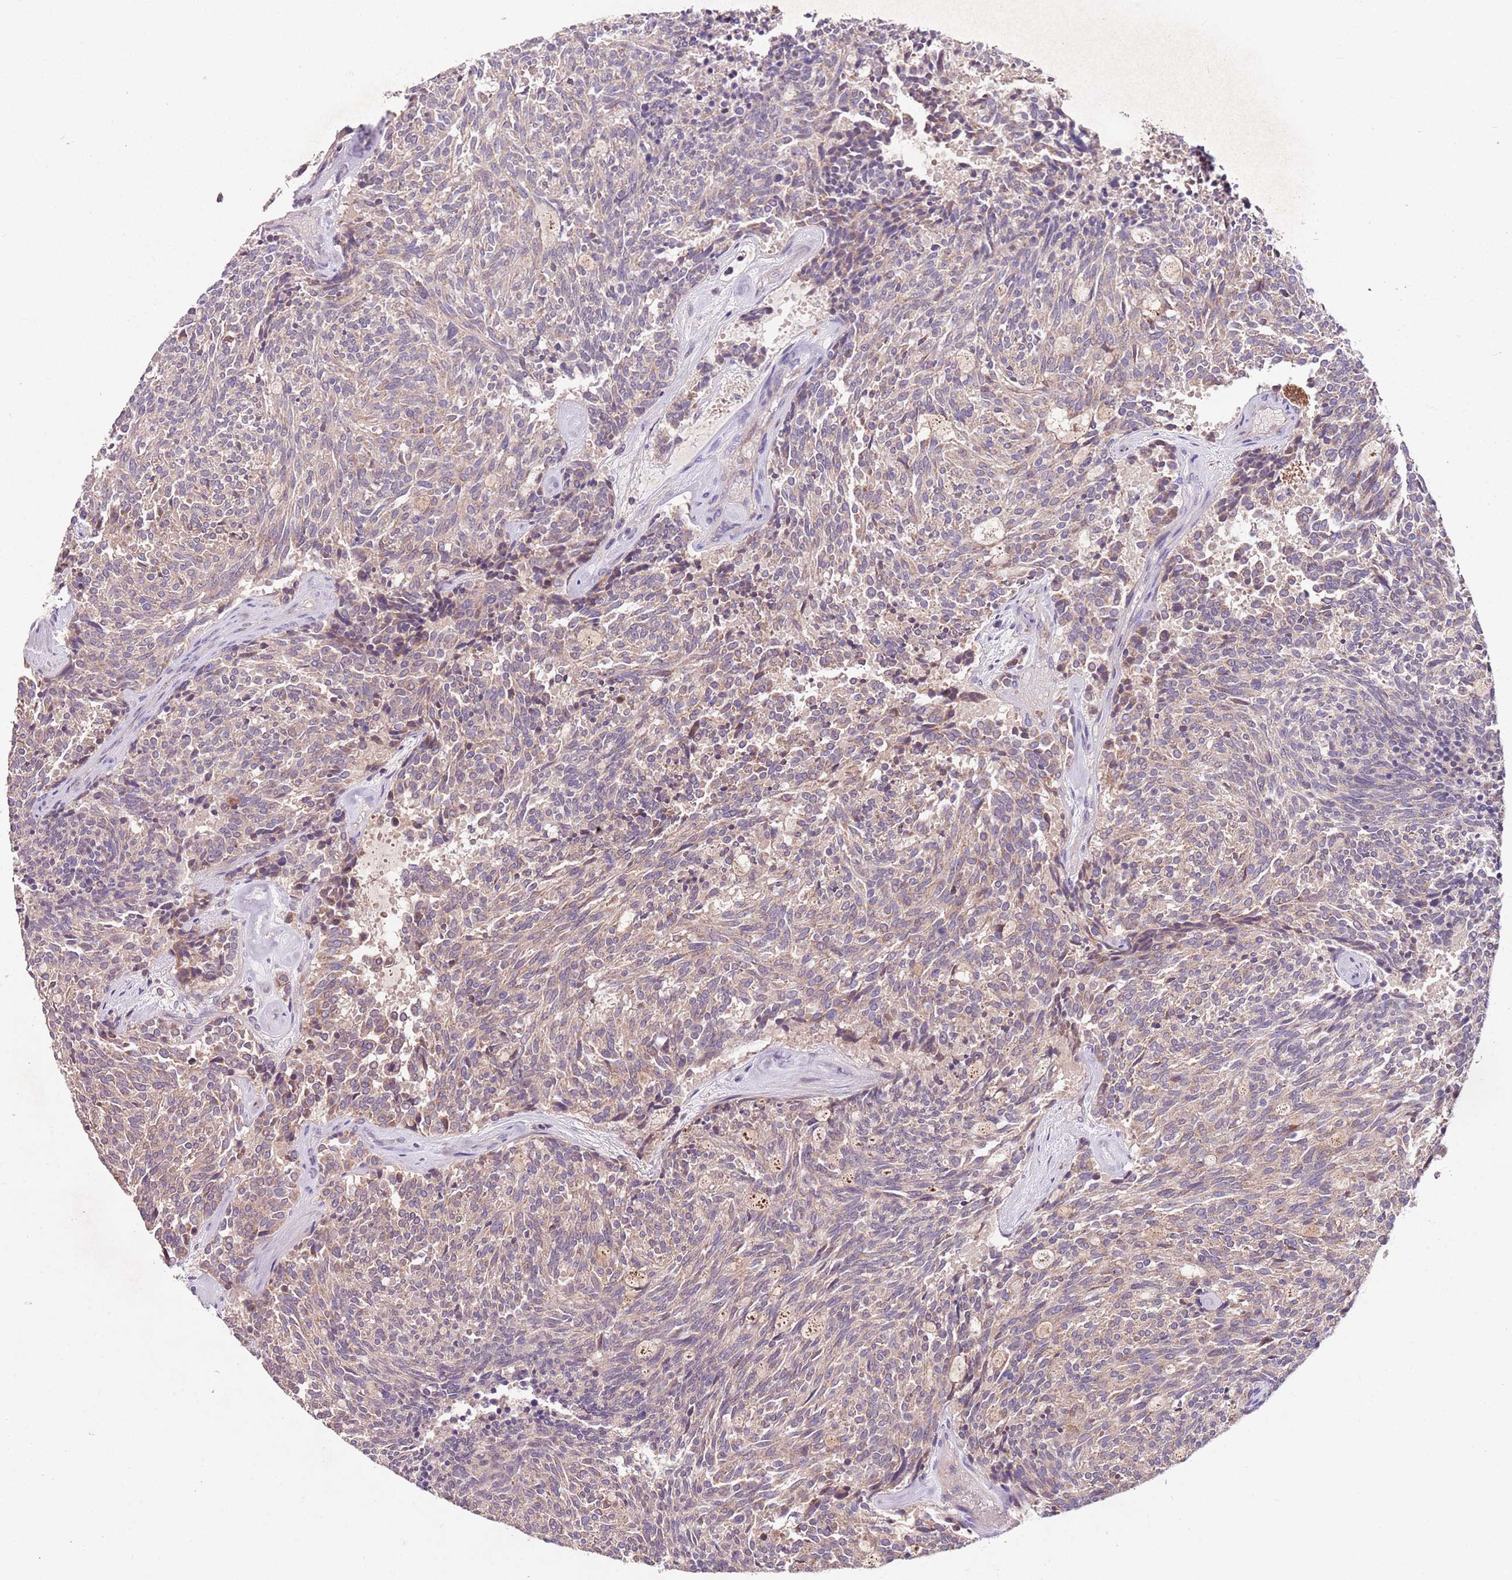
{"staining": {"intensity": "weak", "quantity": "25%-75%", "location": "cytoplasmic/membranous"}, "tissue": "carcinoid", "cell_type": "Tumor cells", "image_type": "cancer", "snomed": [{"axis": "morphology", "description": "Carcinoid, malignant, NOS"}, {"axis": "topography", "description": "Pancreas"}], "caption": "DAB (3,3'-diaminobenzidine) immunohistochemical staining of human malignant carcinoid reveals weak cytoplasmic/membranous protein expression in about 25%-75% of tumor cells.", "gene": "NRDE2", "patient": {"sex": "female", "age": 54}}